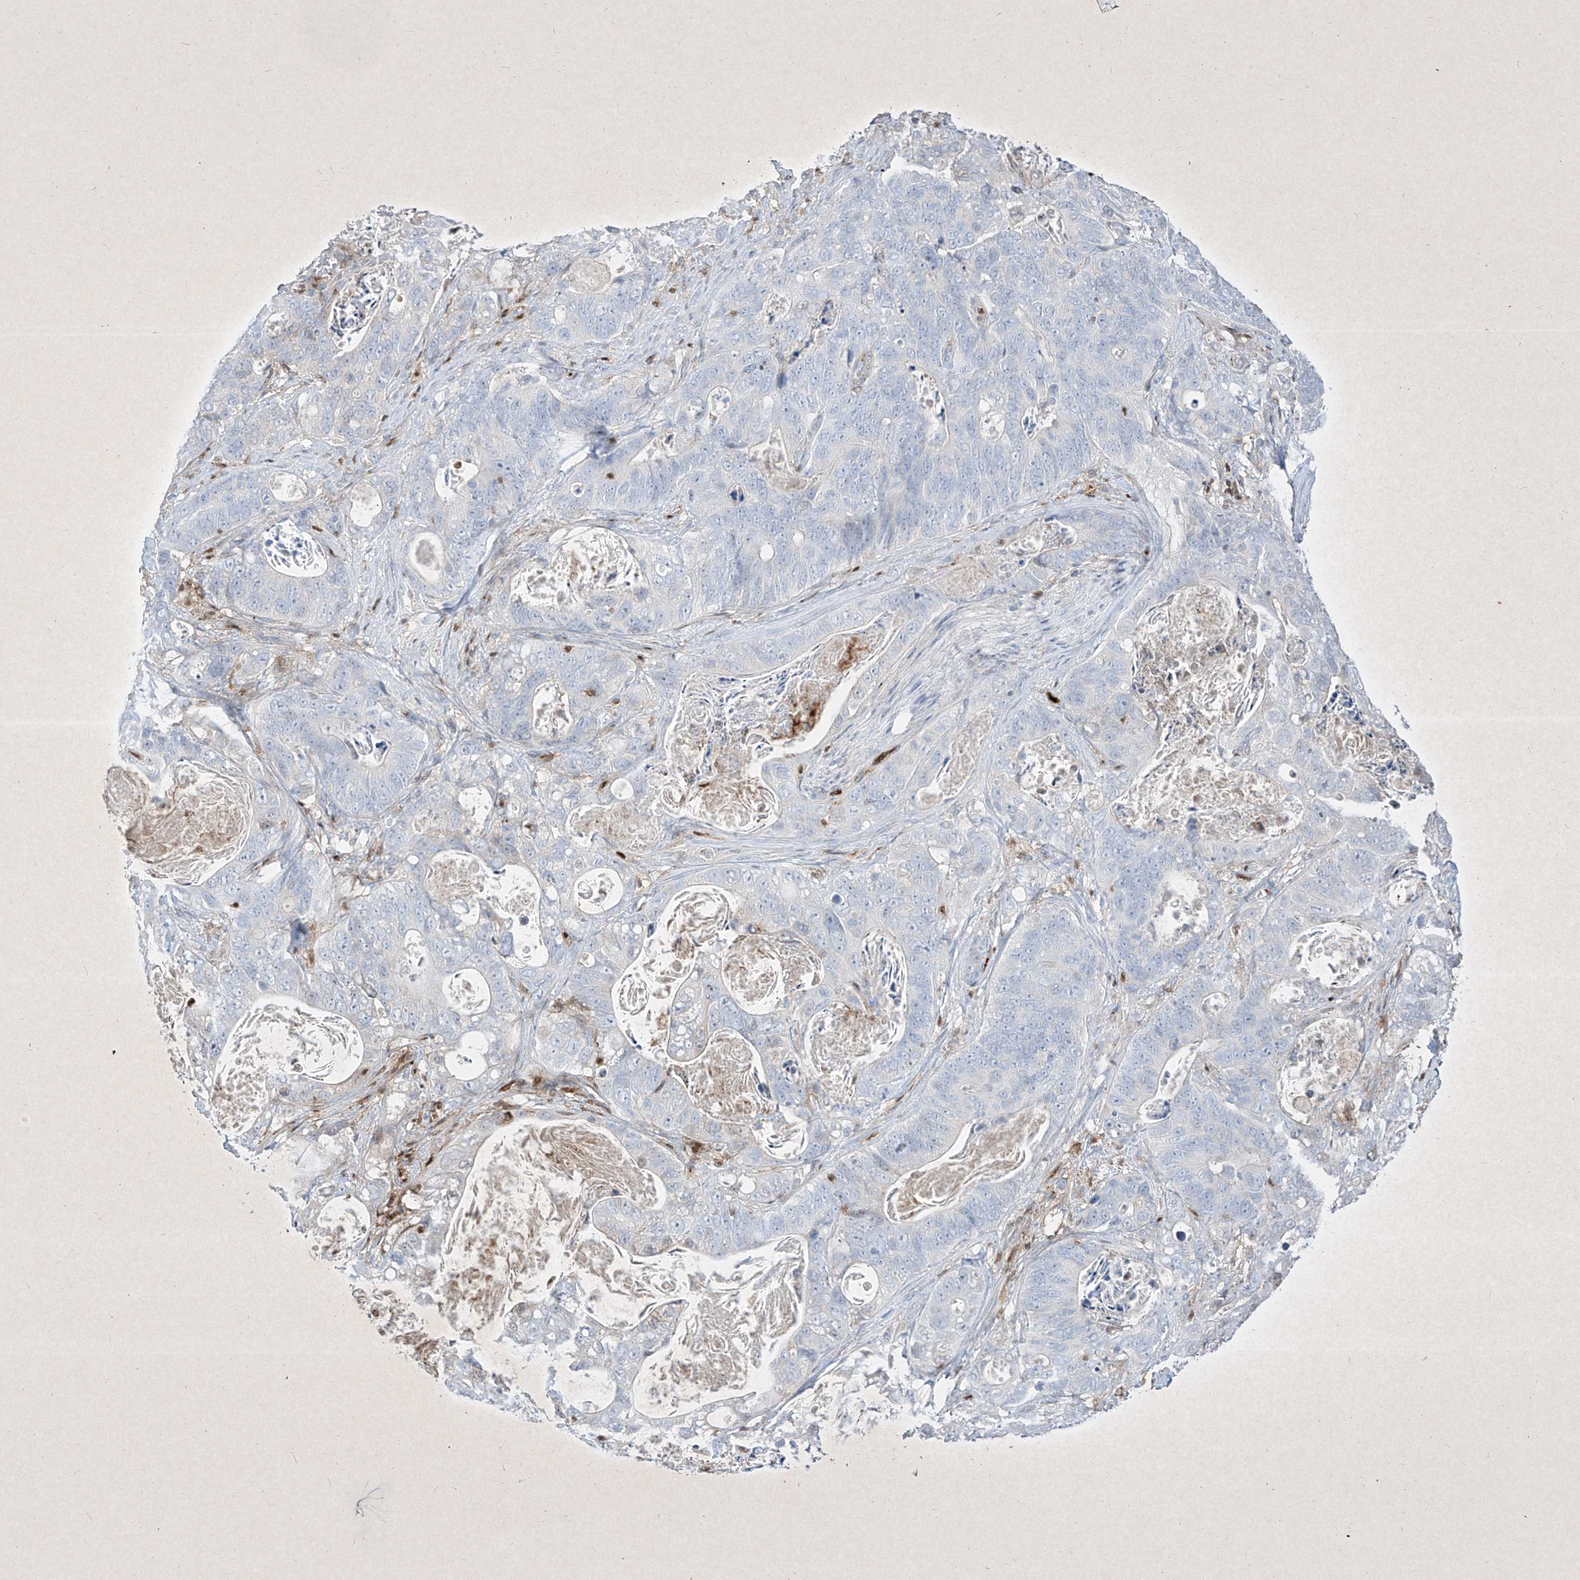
{"staining": {"intensity": "negative", "quantity": "none", "location": "none"}, "tissue": "stomach cancer", "cell_type": "Tumor cells", "image_type": "cancer", "snomed": [{"axis": "morphology", "description": "Normal tissue, NOS"}, {"axis": "morphology", "description": "Adenocarcinoma, NOS"}, {"axis": "topography", "description": "Stomach"}], "caption": "This is a histopathology image of IHC staining of stomach cancer, which shows no expression in tumor cells. The staining was performed using DAB to visualize the protein expression in brown, while the nuclei were stained in blue with hematoxylin (Magnification: 20x).", "gene": "PSMB10", "patient": {"sex": "female", "age": 89}}